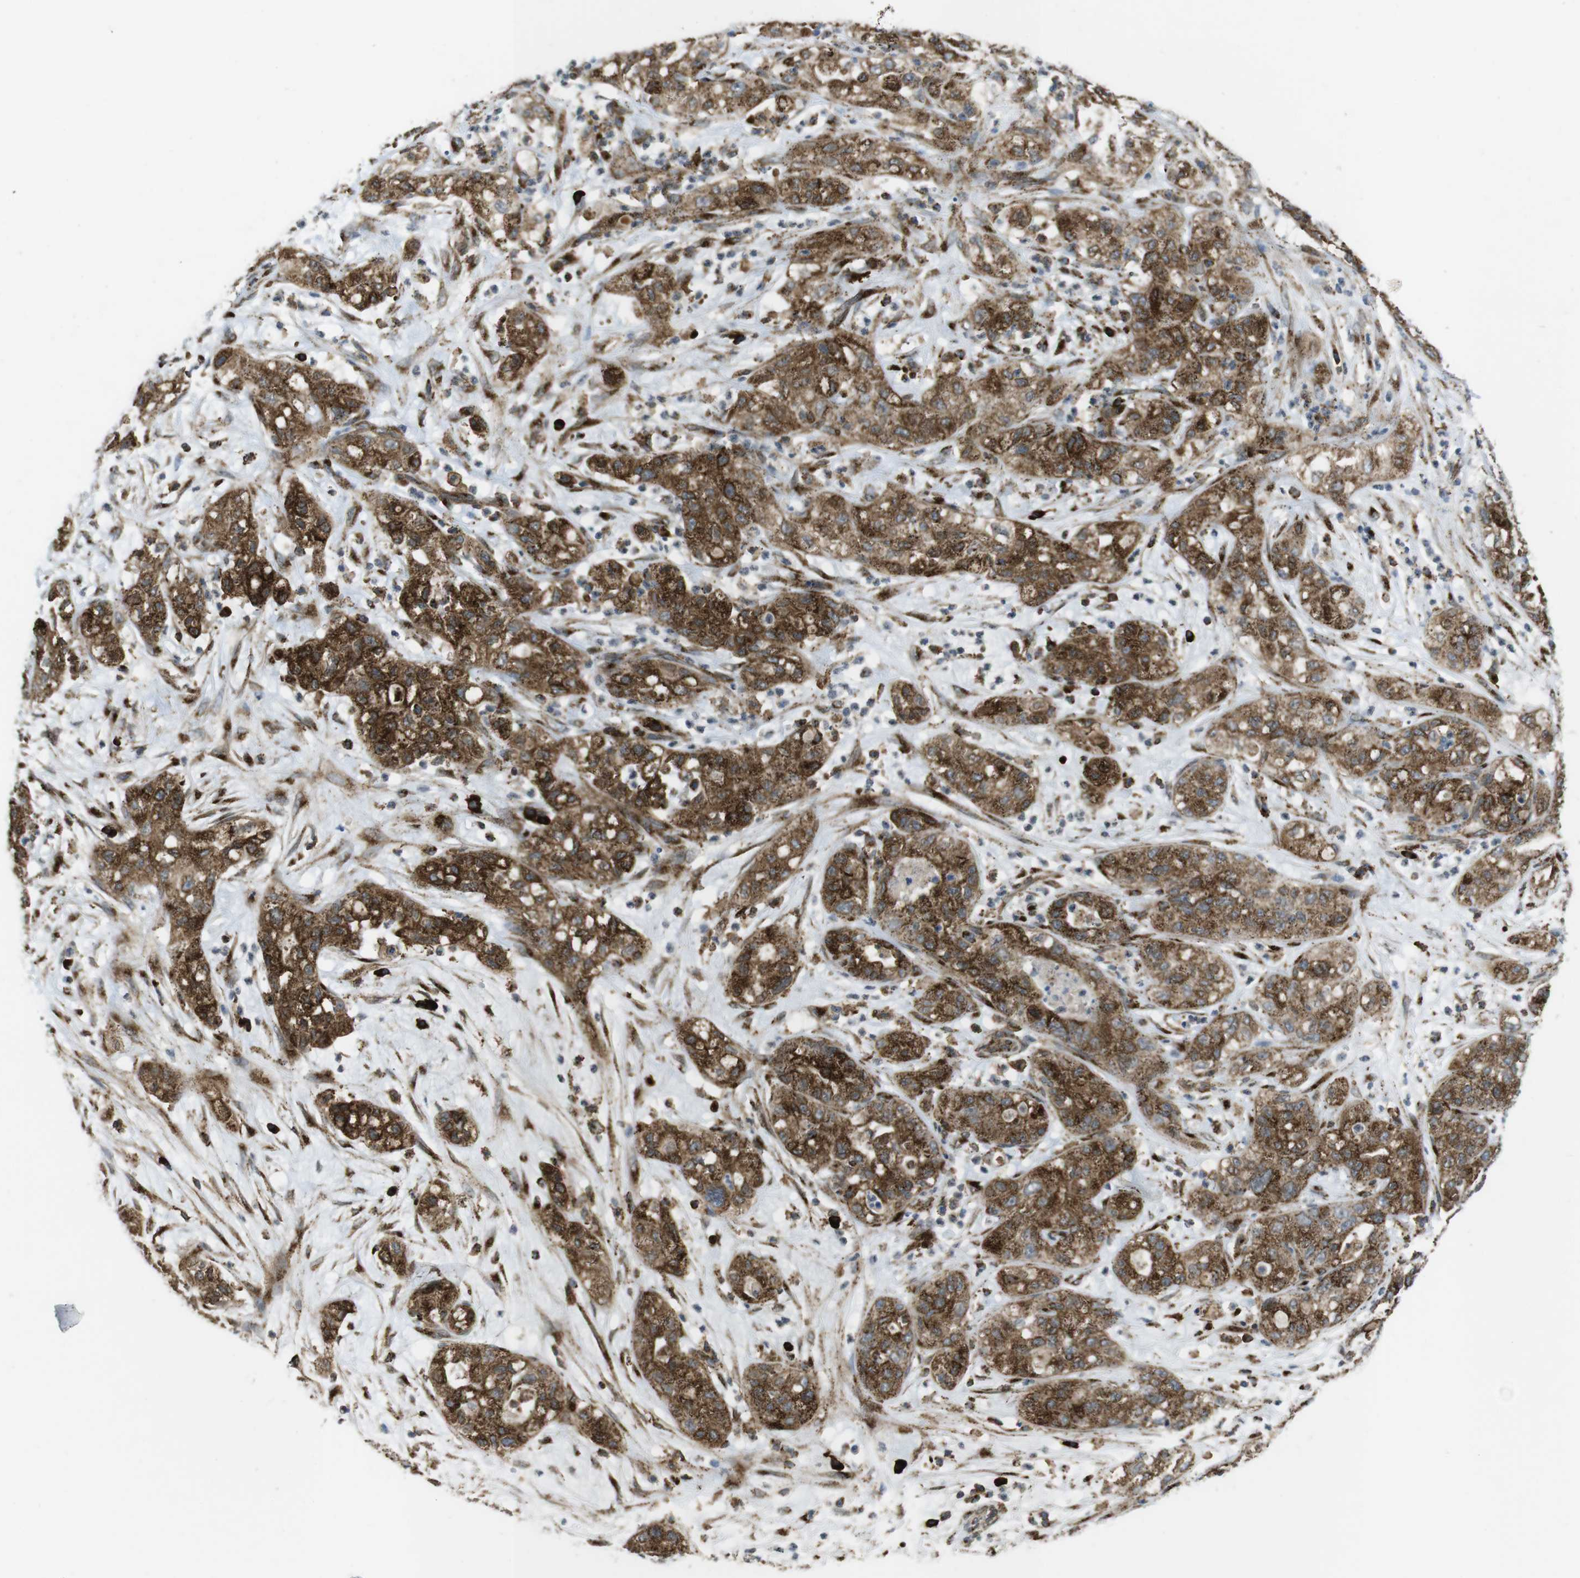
{"staining": {"intensity": "strong", "quantity": ">75%", "location": "cytoplasmic/membranous"}, "tissue": "pancreatic cancer", "cell_type": "Tumor cells", "image_type": "cancer", "snomed": [{"axis": "morphology", "description": "Adenocarcinoma, NOS"}, {"axis": "topography", "description": "Pancreas"}], "caption": "Immunohistochemical staining of pancreatic adenocarcinoma demonstrates strong cytoplasmic/membranous protein expression in approximately >75% of tumor cells.", "gene": "ZFPL1", "patient": {"sex": "female", "age": 78}}